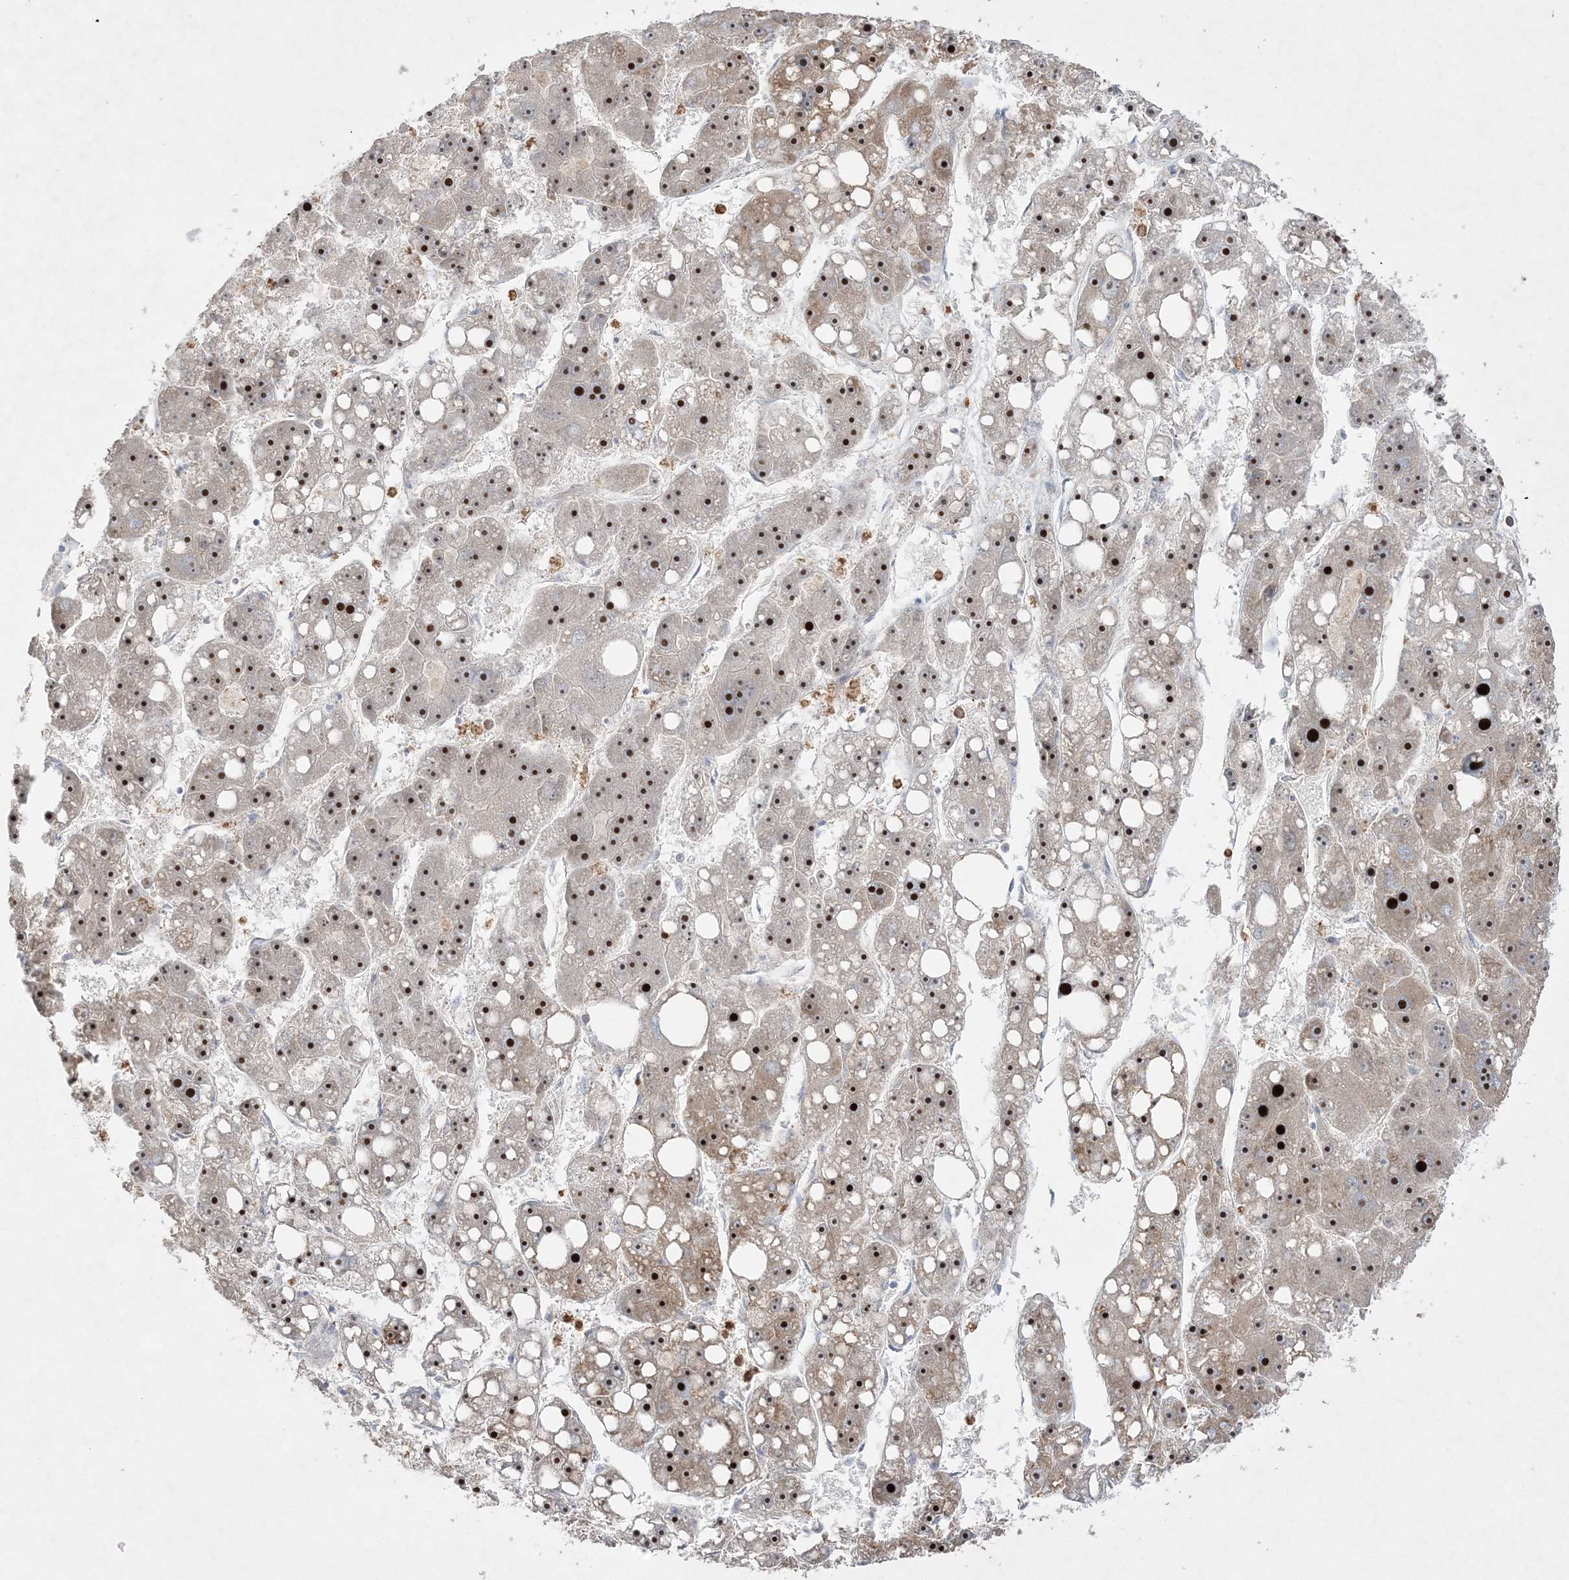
{"staining": {"intensity": "strong", "quantity": ">75%", "location": "nuclear"}, "tissue": "liver cancer", "cell_type": "Tumor cells", "image_type": "cancer", "snomed": [{"axis": "morphology", "description": "Carcinoma, Hepatocellular, NOS"}, {"axis": "topography", "description": "Liver"}], "caption": "Liver hepatocellular carcinoma was stained to show a protein in brown. There is high levels of strong nuclear positivity in about >75% of tumor cells.", "gene": "NOP16", "patient": {"sex": "female", "age": 61}}